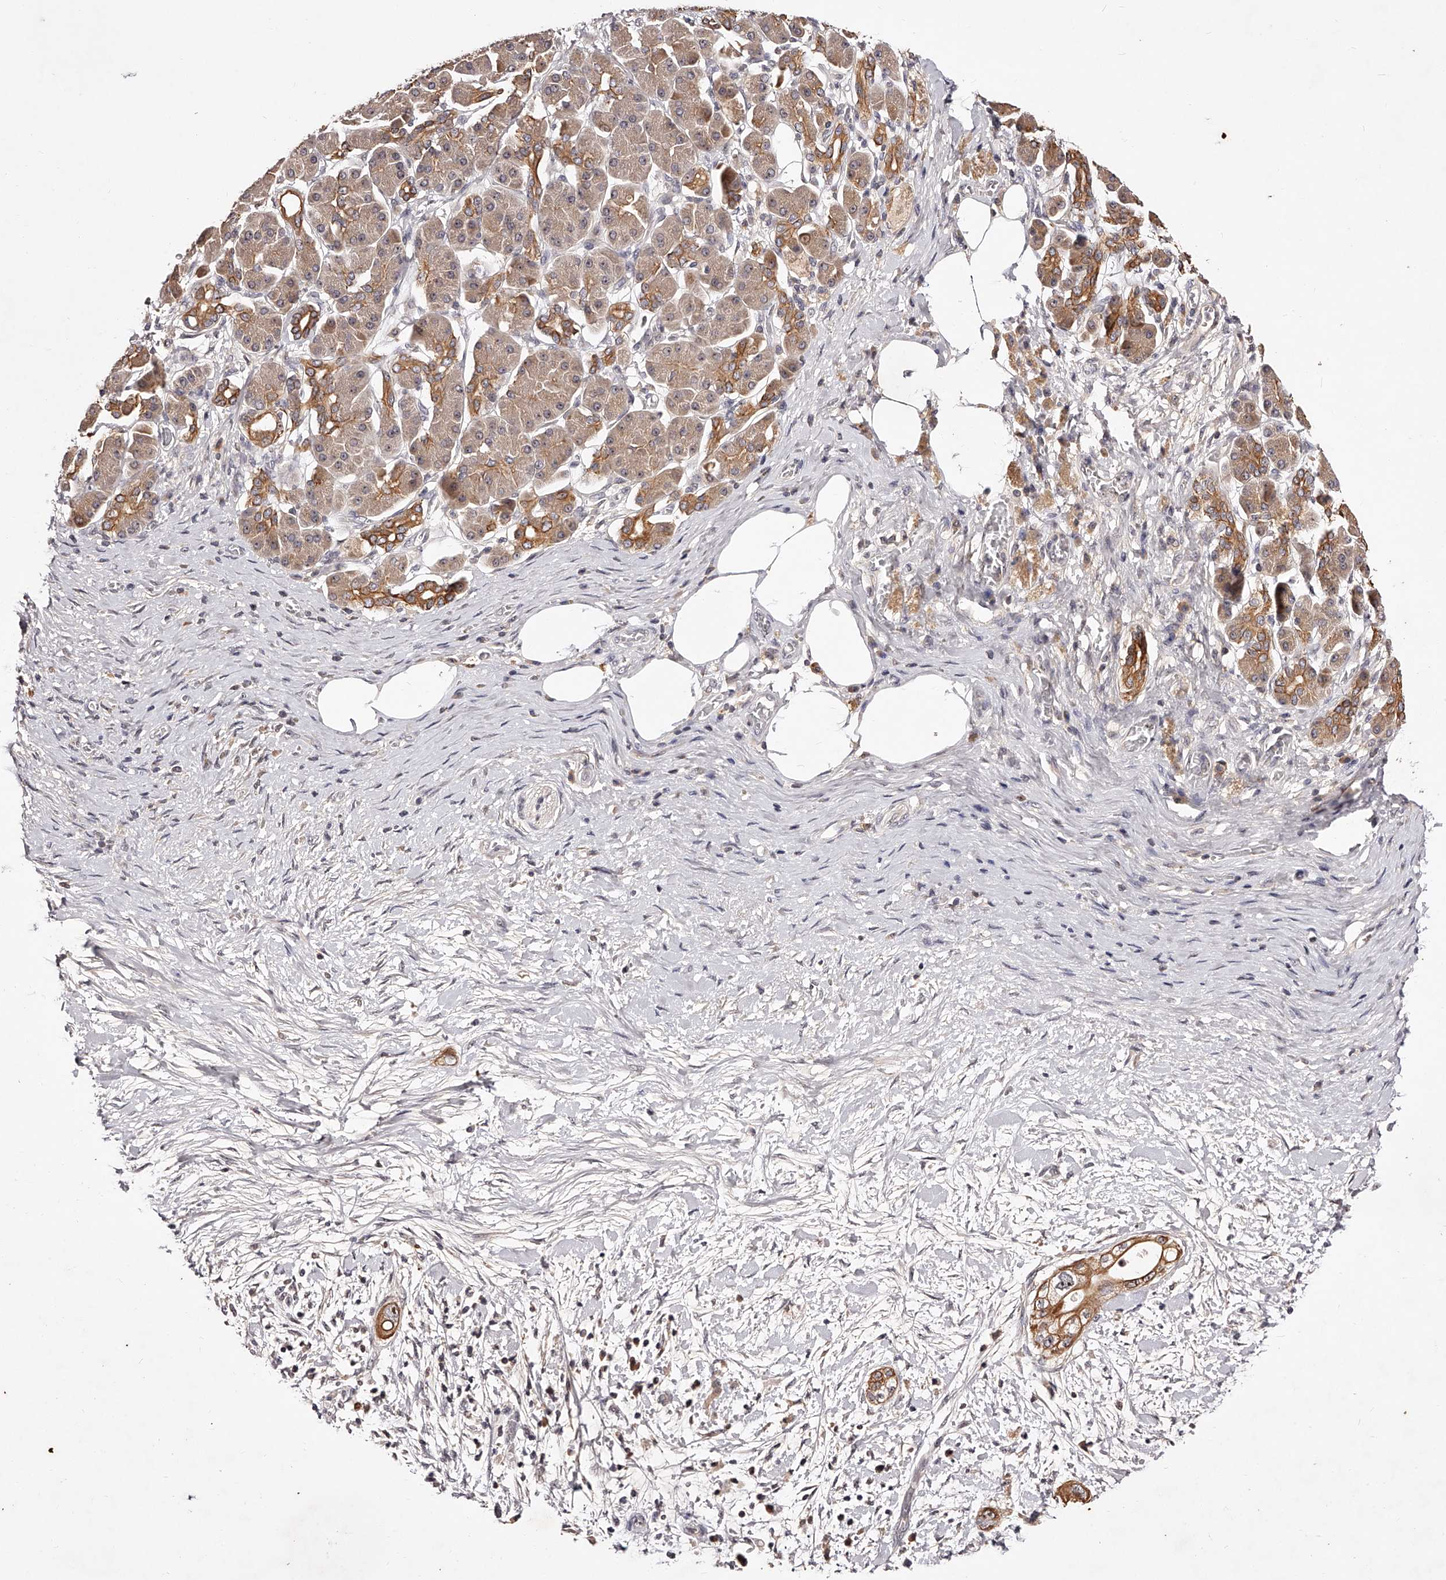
{"staining": {"intensity": "moderate", "quantity": ">75%", "location": "cytoplasmic/membranous"}, "tissue": "pancreatic cancer", "cell_type": "Tumor cells", "image_type": "cancer", "snomed": [{"axis": "morphology", "description": "Adenocarcinoma, NOS"}, {"axis": "topography", "description": "Pancreas"}], "caption": "Immunohistochemistry of human pancreatic cancer shows medium levels of moderate cytoplasmic/membranous expression in approximately >75% of tumor cells.", "gene": "PHACTR1", "patient": {"sex": "male", "age": 58}}